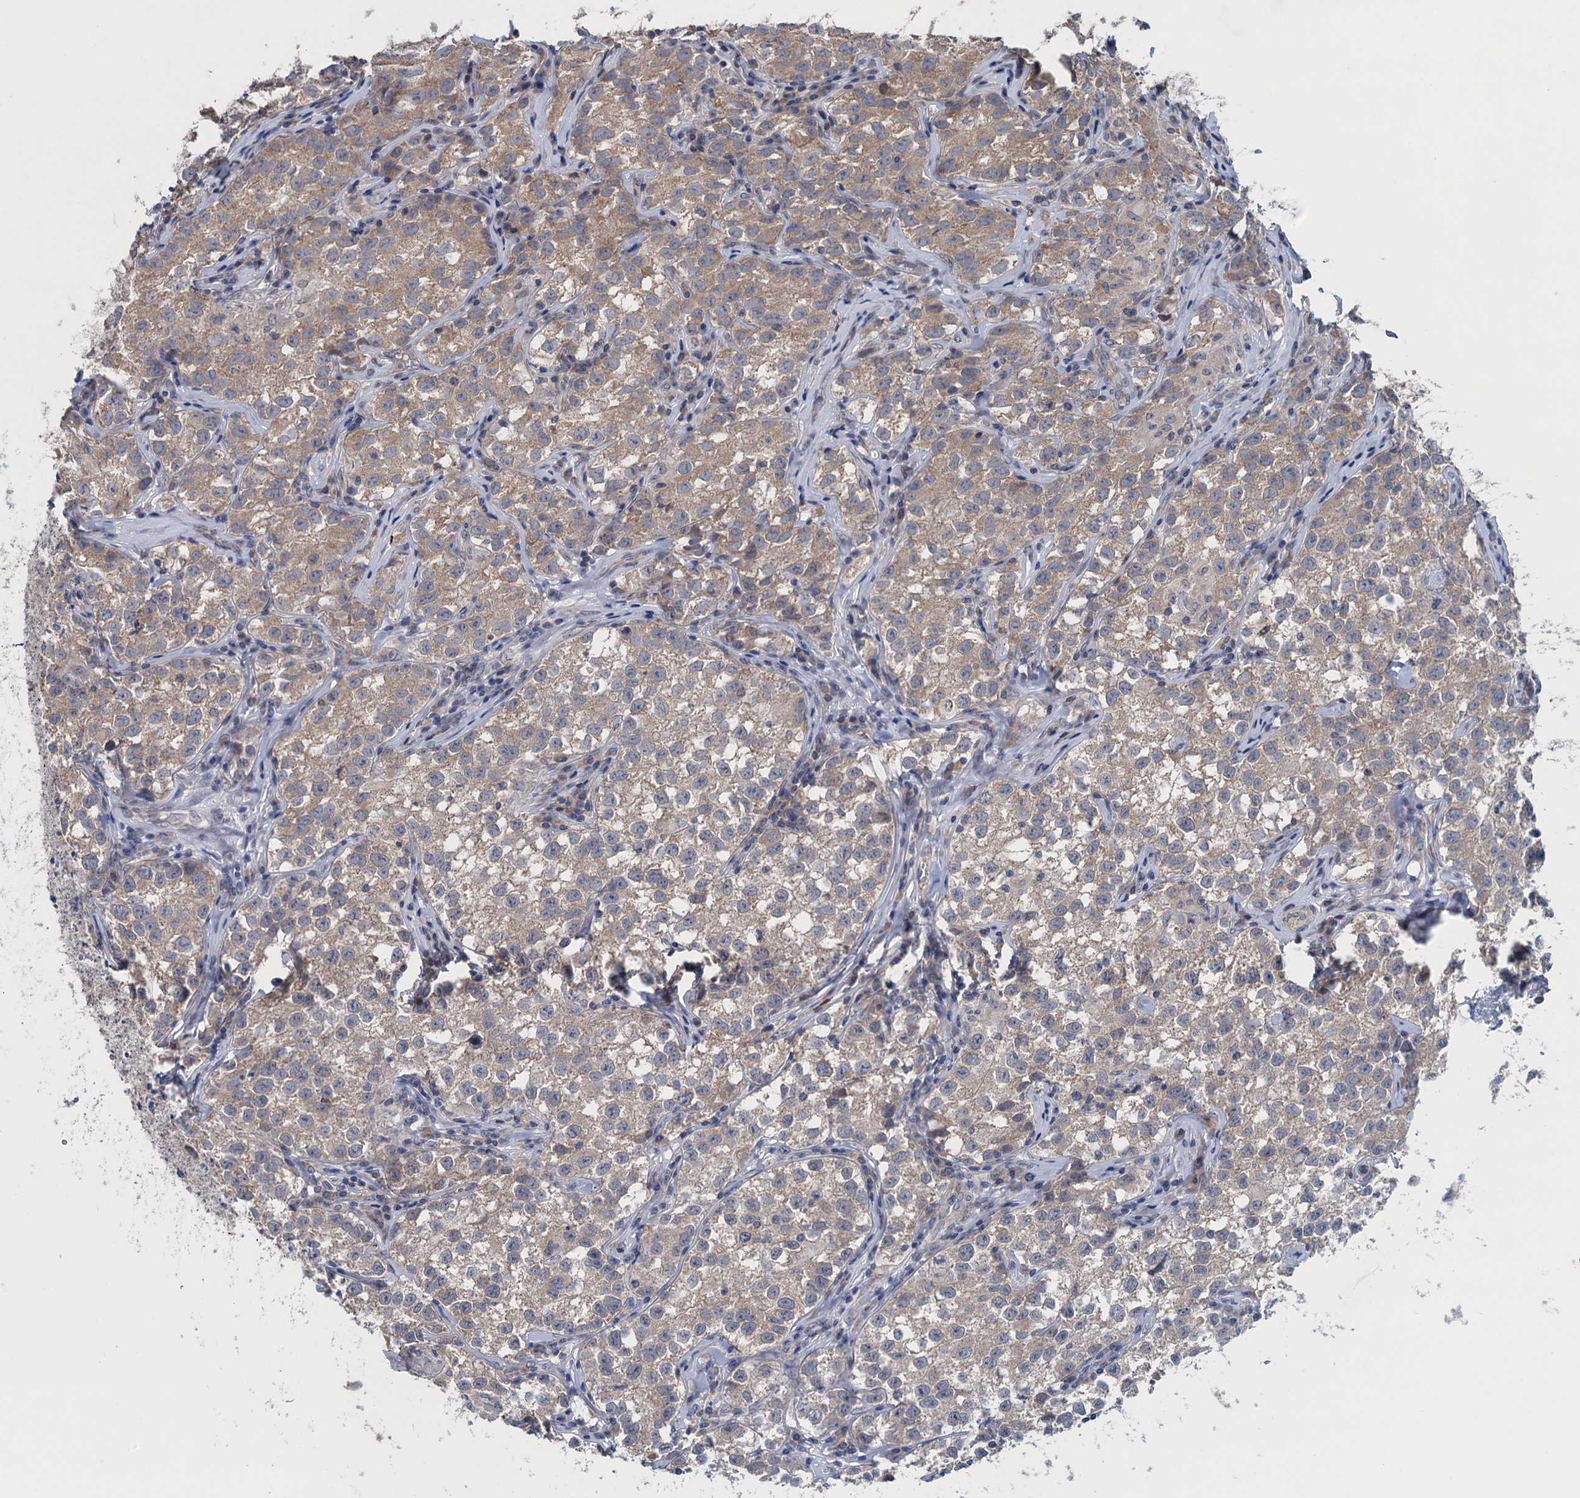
{"staining": {"intensity": "weak", "quantity": ">75%", "location": "cytoplasmic/membranous"}, "tissue": "testis cancer", "cell_type": "Tumor cells", "image_type": "cancer", "snomed": [{"axis": "morphology", "description": "Seminoma, NOS"}, {"axis": "morphology", "description": "Carcinoma, Embryonal, NOS"}, {"axis": "topography", "description": "Testis"}], "caption": "This histopathology image demonstrates immunohistochemistry (IHC) staining of human testis cancer (embryonal carcinoma), with low weak cytoplasmic/membranous staining in approximately >75% of tumor cells.", "gene": "CTU2", "patient": {"sex": "male", "age": 43}}